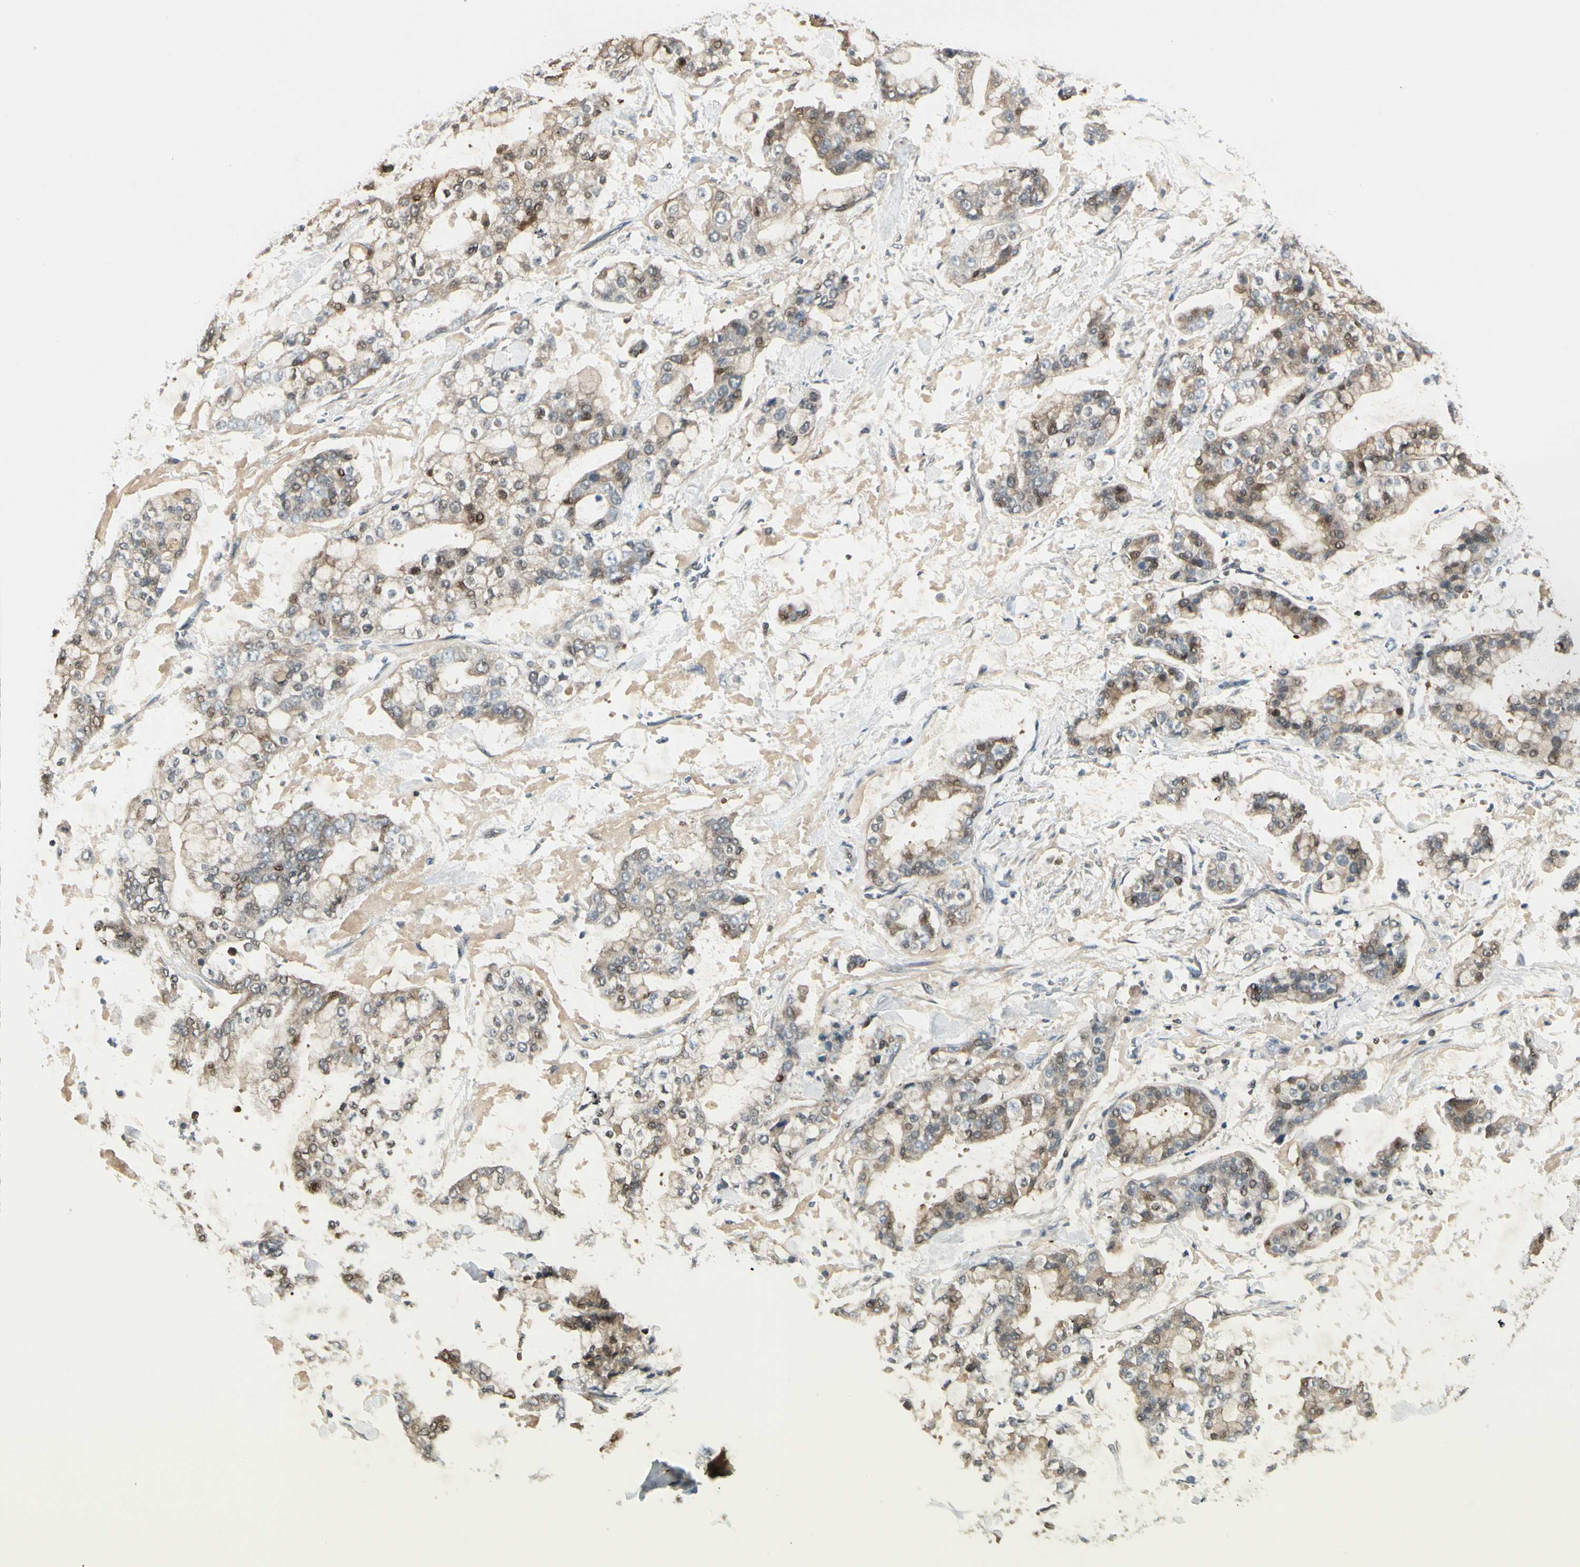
{"staining": {"intensity": "moderate", "quantity": "25%-75%", "location": "cytoplasmic/membranous,nuclear"}, "tissue": "stomach cancer", "cell_type": "Tumor cells", "image_type": "cancer", "snomed": [{"axis": "morphology", "description": "Normal tissue, NOS"}, {"axis": "morphology", "description": "Adenocarcinoma, NOS"}, {"axis": "topography", "description": "Stomach, upper"}, {"axis": "topography", "description": "Stomach"}], "caption": "Immunohistochemistry (IHC) image of adenocarcinoma (stomach) stained for a protein (brown), which shows medium levels of moderate cytoplasmic/membranous and nuclear staining in about 25%-75% of tumor cells.", "gene": "EVC", "patient": {"sex": "male", "age": 76}}